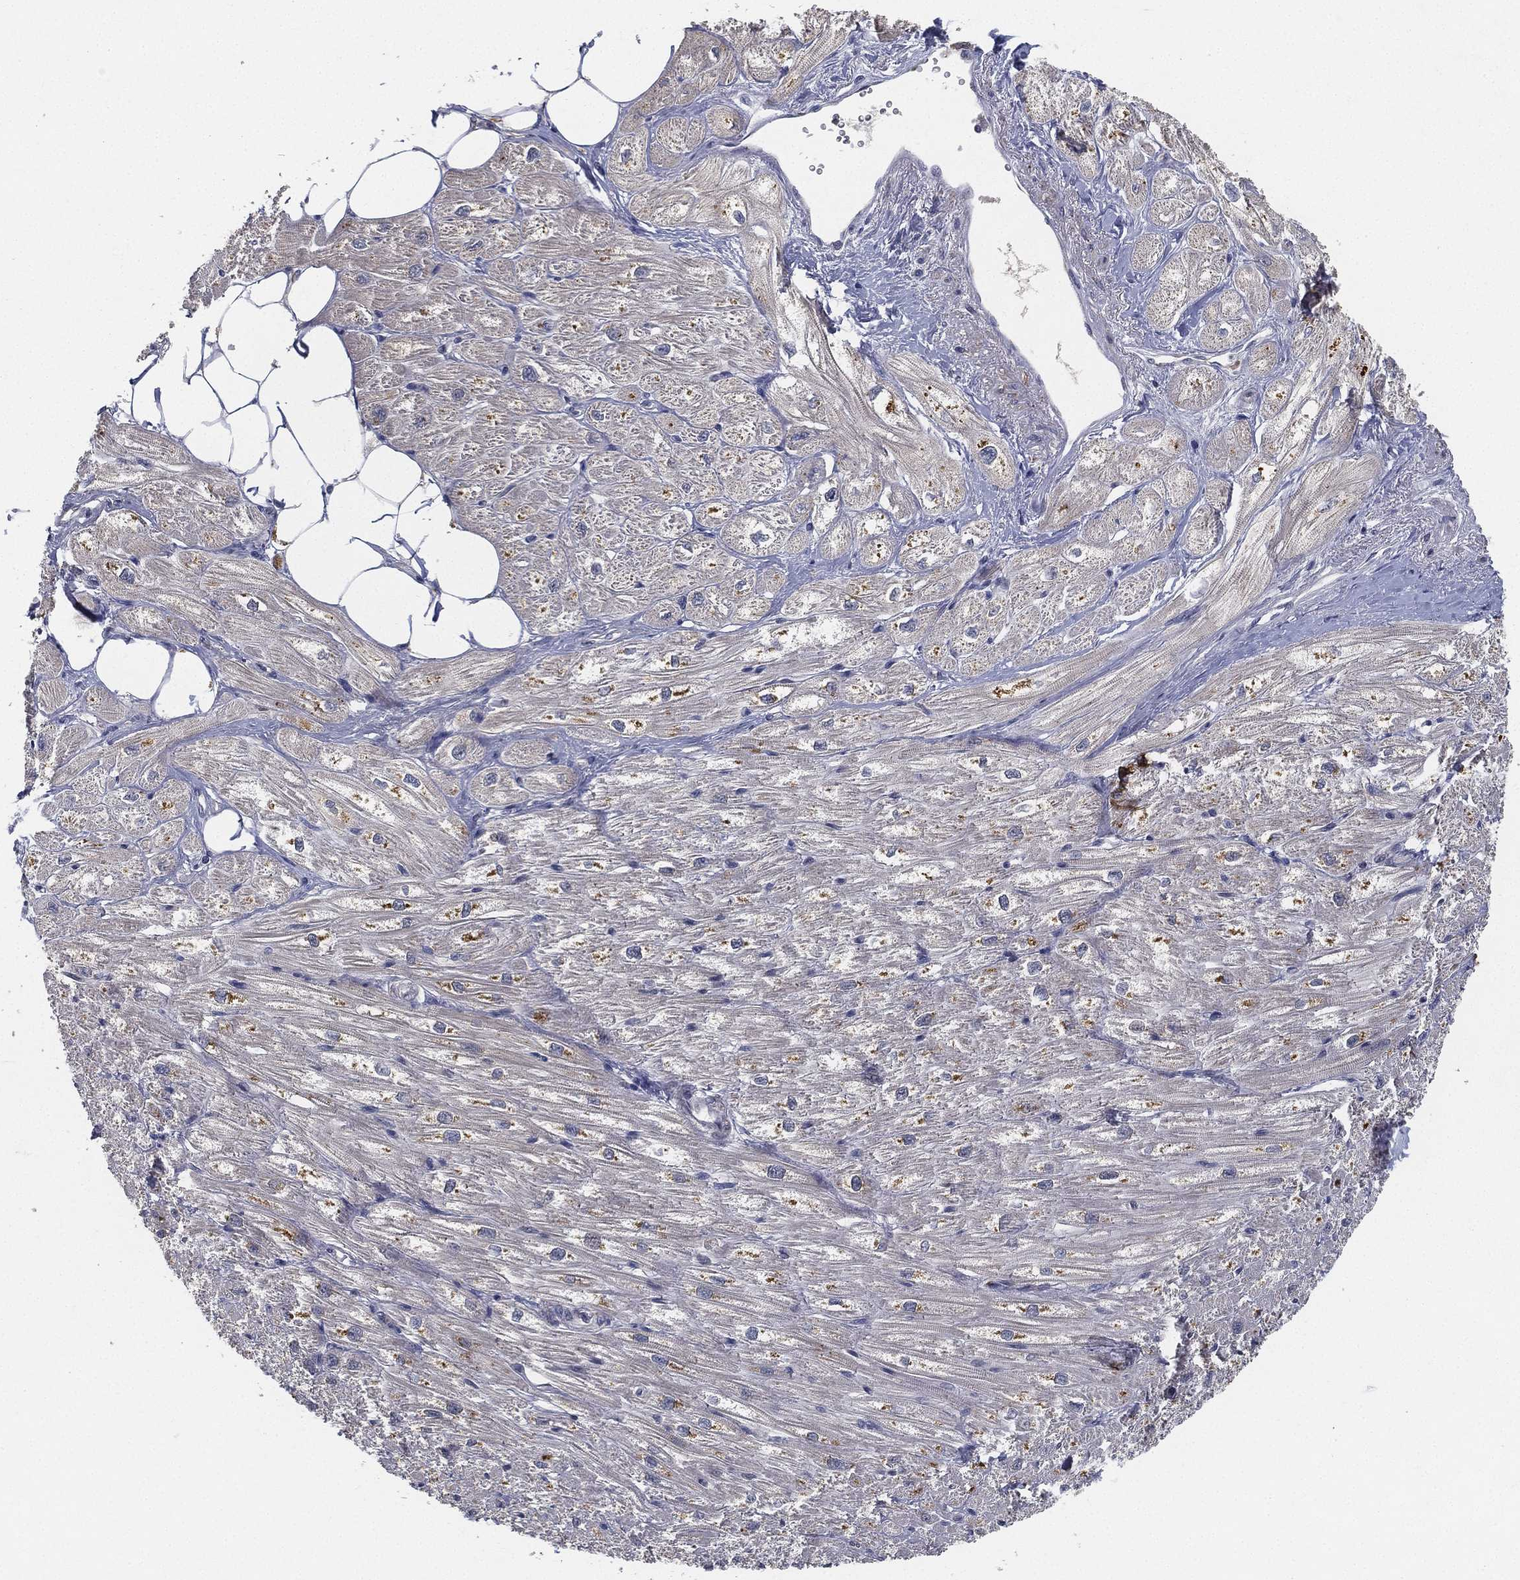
{"staining": {"intensity": "negative", "quantity": "none", "location": "none"}, "tissue": "heart muscle", "cell_type": "Cardiomyocytes", "image_type": "normal", "snomed": [{"axis": "morphology", "description": "Normal tissue, NOS"}, {"axis": "topography", "description": "Heart"}], "caption": "Cardiomyocytes show no significant protein staining in normal heart muscle.", "gene": "CFAP251", "patient": {"sex": "male", "age": 57}}